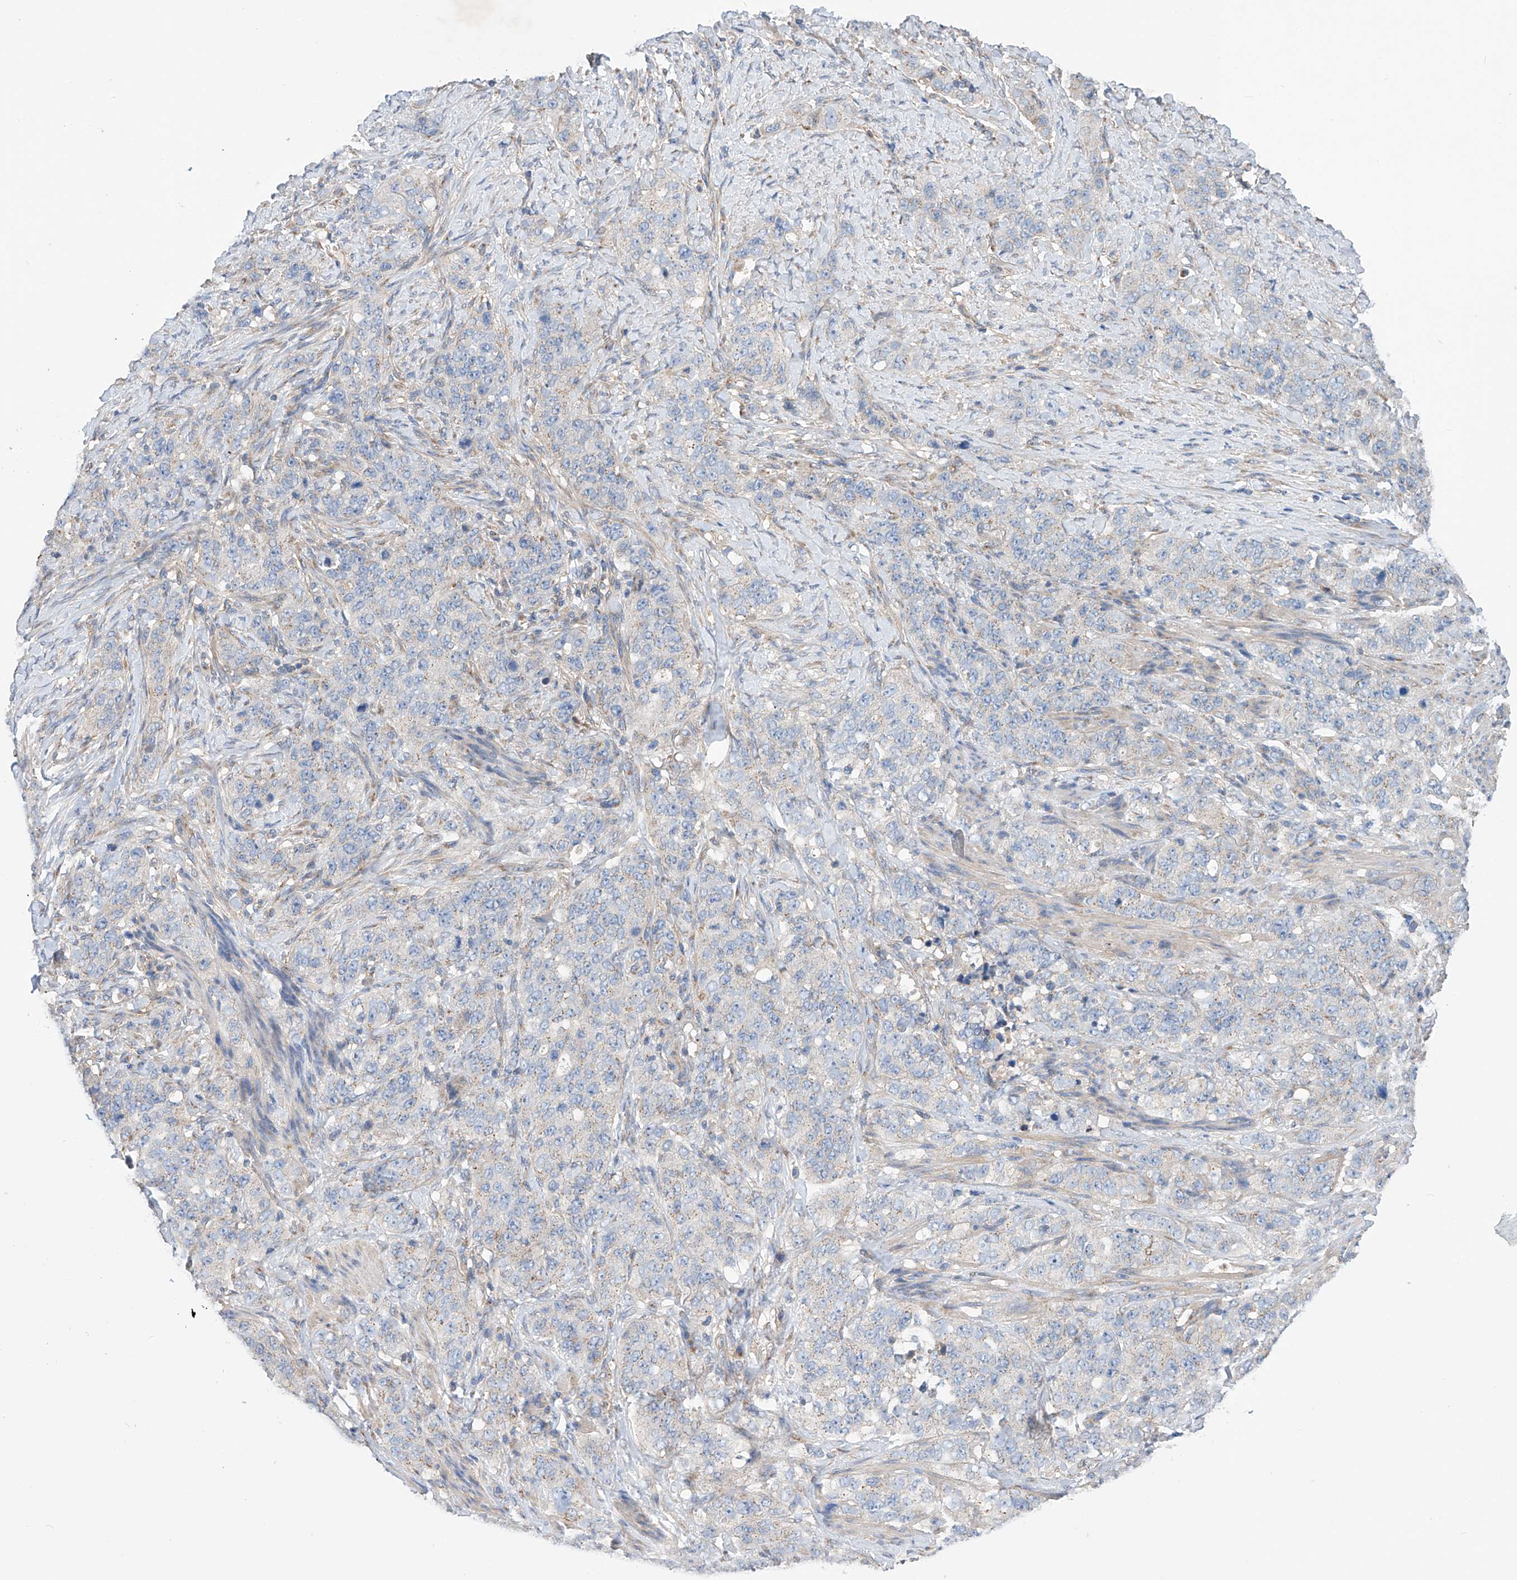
{"staining": {"intensity": "negative", "quantity": "none", "location": "none"}, "tissue": "stomach cancer", "cell_type": "Tumor cells", "image_type": "cancer", "snomed": [{"axis": "morphology", "description": "Adenocarcinoma, NOS"}, {"axis": "topography", "description": "Stomach"}], "caption": "There is no significant staining in tumor cells of stomach cancer.", "gene": "SLC22A7", "patient": {"sex": "male", "age": 48}}